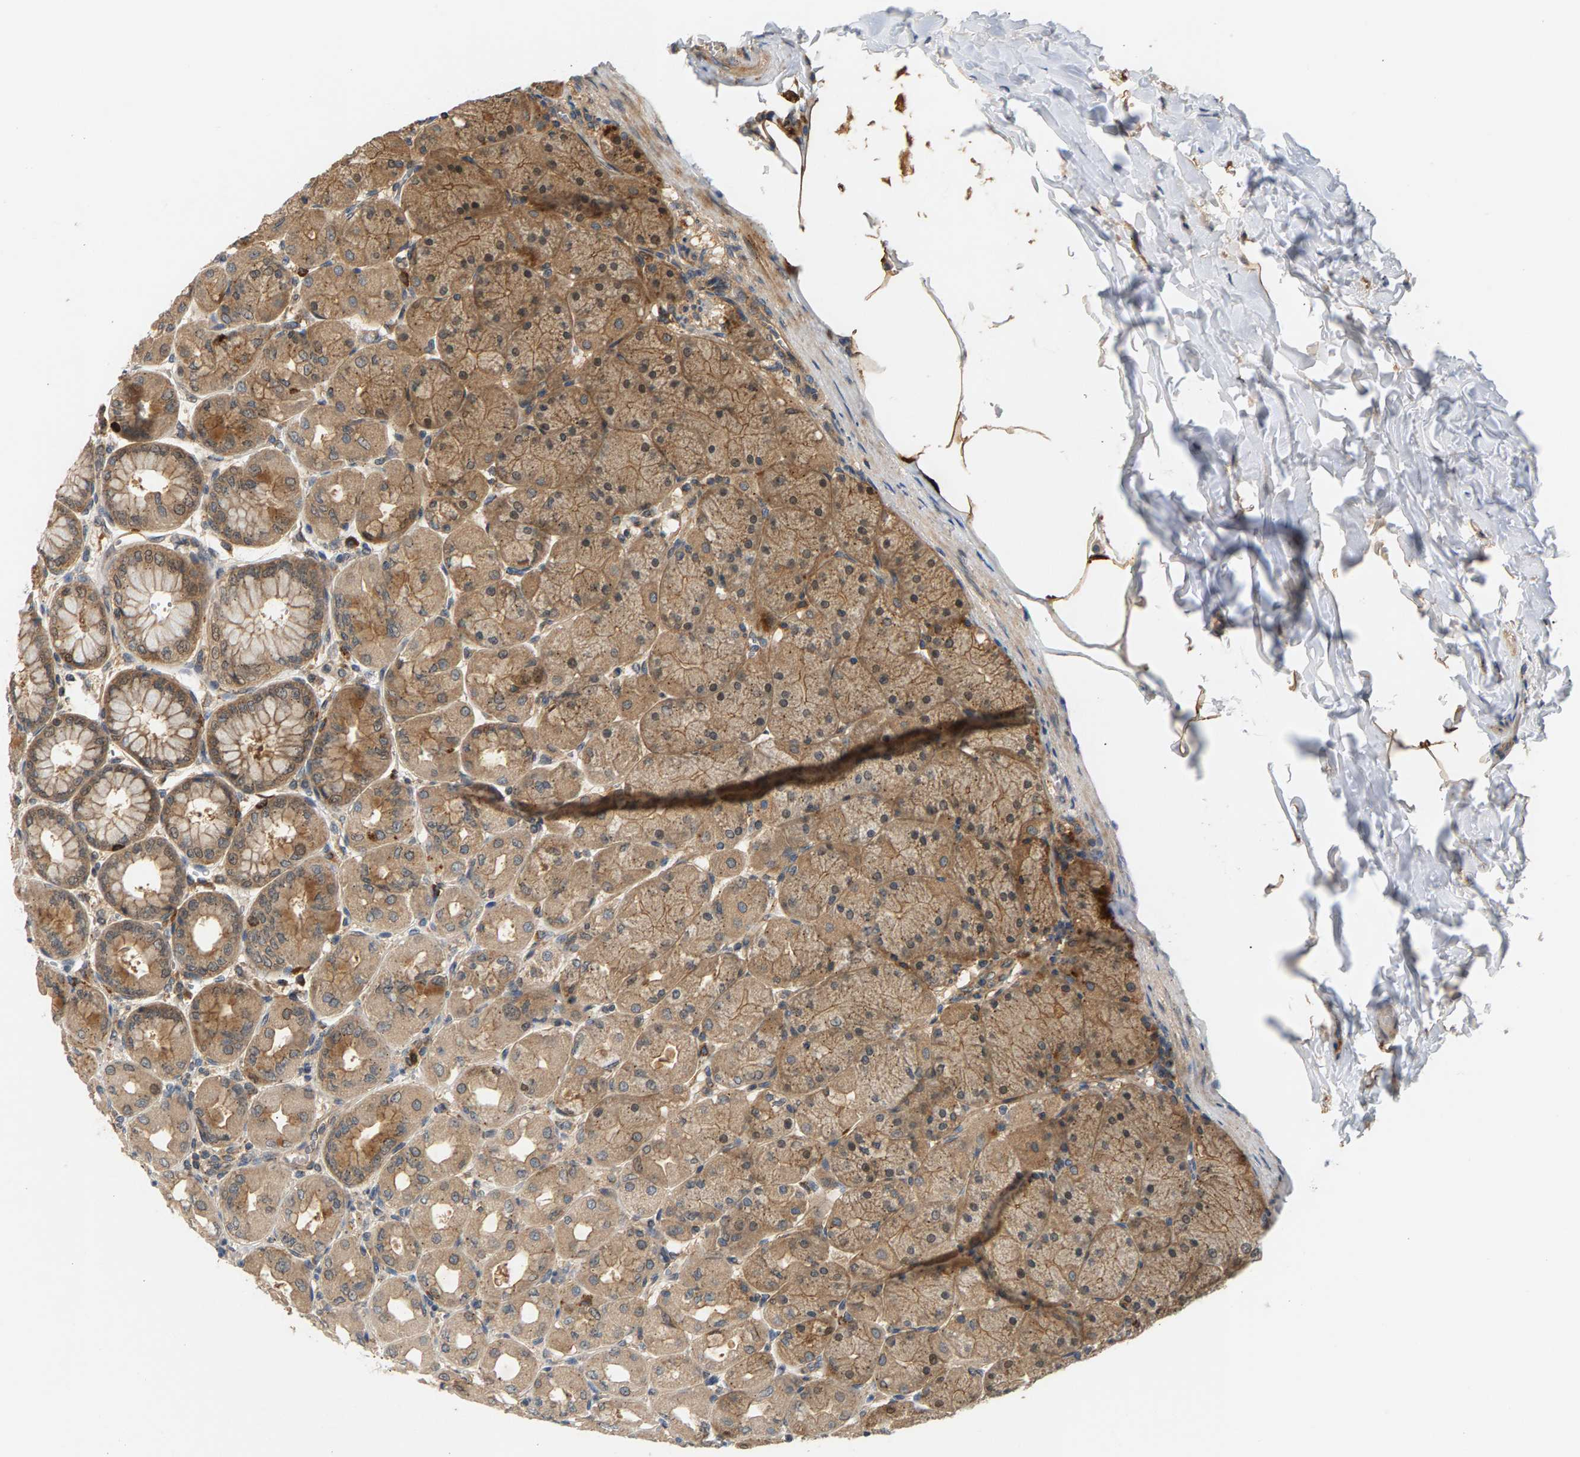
{"staining": {"intensity": "moderate", "quantity": ">75%", "location": "cytoplasmic/membranous"}, "tissue": "stomach", "cell_type": "Glandular cells", "image_type": "normal", "snomed": [{"axis": "morphology", "description": "Normal tissue, NOS"}, {"axis": "topography", "description": "Stomach, upper"}], "caption": "This image shows normal stomach stained with IHC to label a protein in brown. The cytoplasmic/membranous of glandular cells show moderate positivity for the protein. Nuclei are counter-stained blue.", "gene": "MAP2K5", "patient": {"sex": "female", "age": 56}}